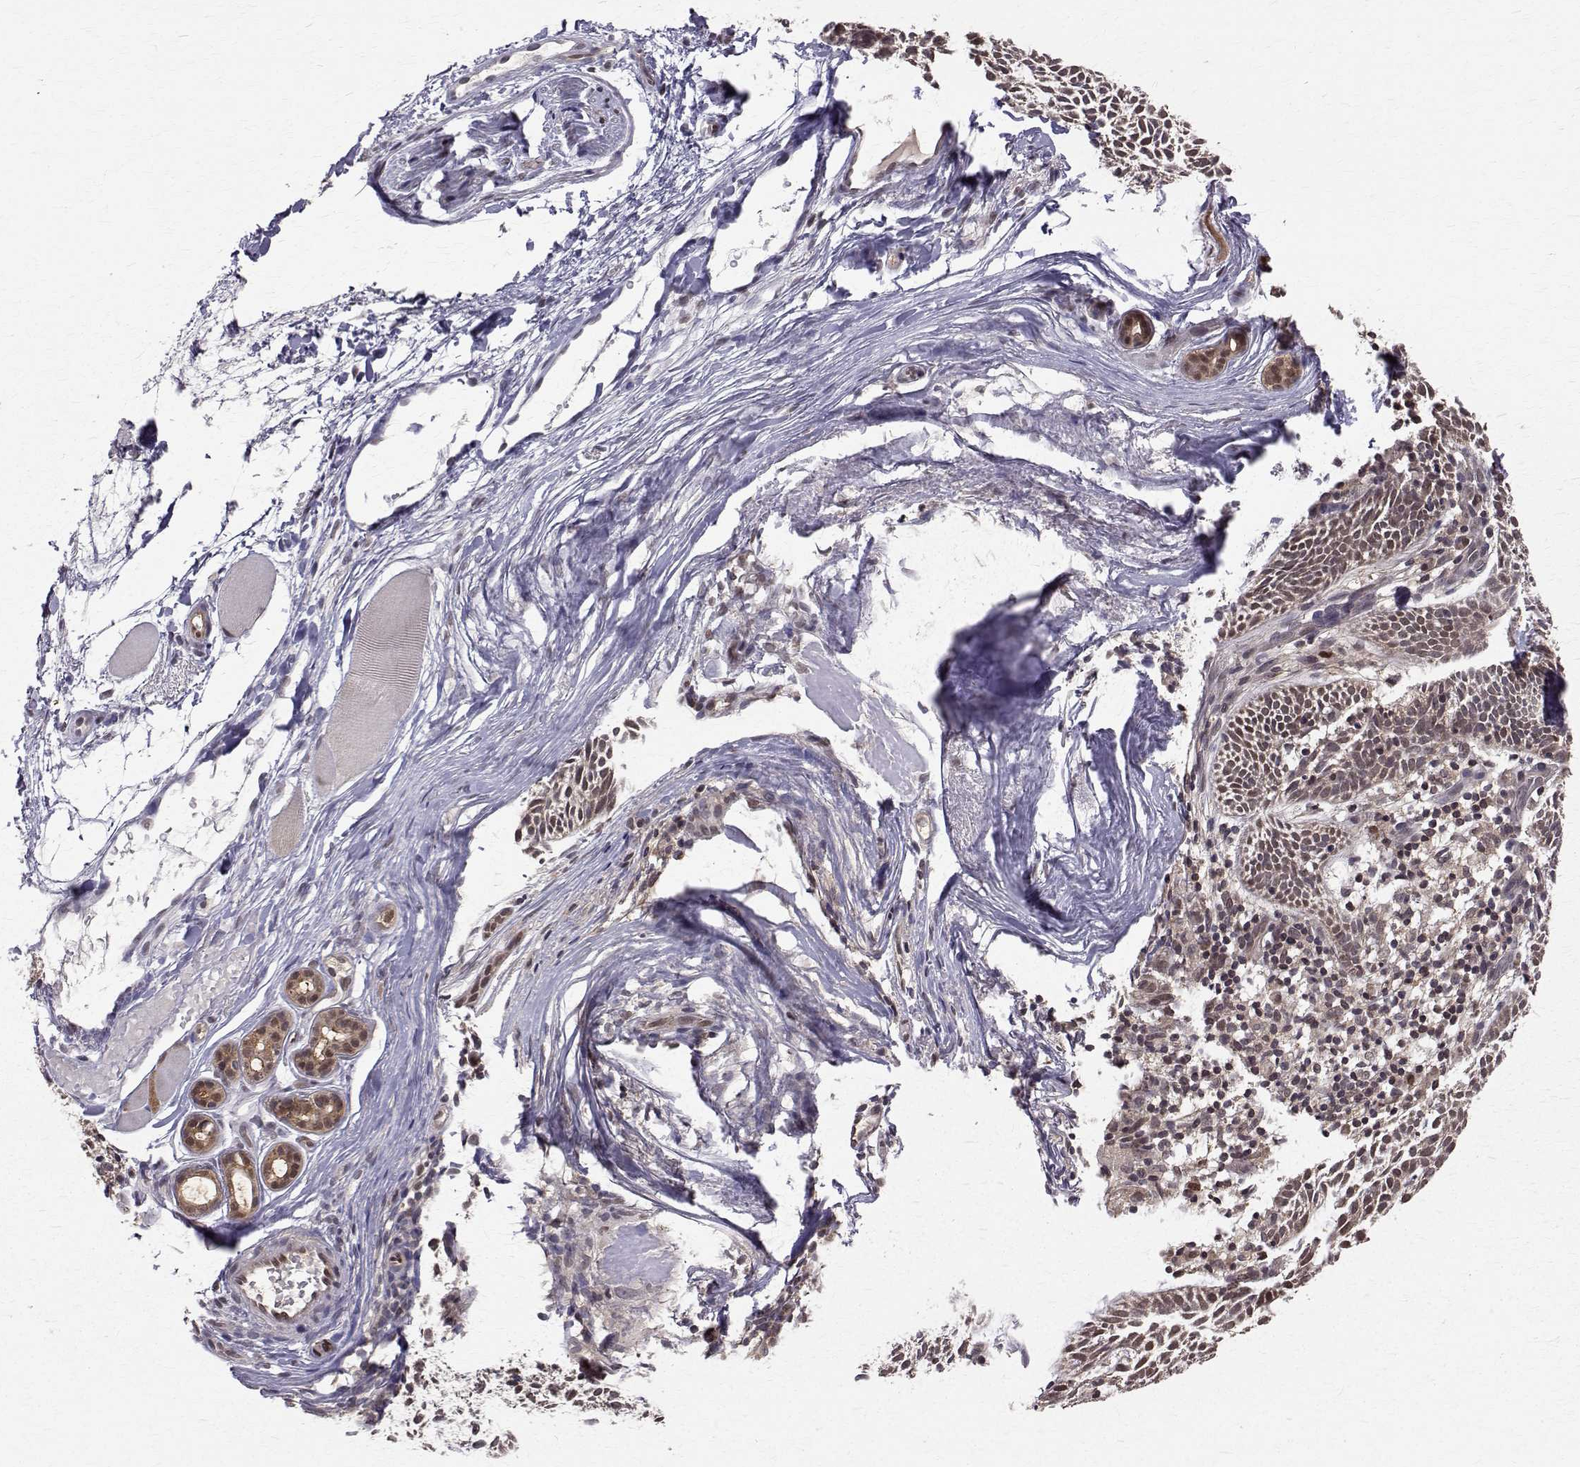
{"staining": {"intensity": "moderate", "quantity": ">75%", "location": "nuclear"}, "tissue": "skin cancer", "cell_type": "Tumor cells", "image_type": "cancer", "snomed": [{"axis": "morphology", "description": "Basal cell carcinoma"}, {"axis": "topography", "description": "Skin"}], "caption": "Protein expression analysis of human skin cancer reveals moderate nuclear expression in about >75% of tumor cells. The staining was performed using DAB (3,3'-diaminobenzidine), with brown indicating positive protein expression. Nuclei are stained blue with hematoxylin.", "gene": "NIF3L1", "patient": {"sex": "male", "age": 83}}